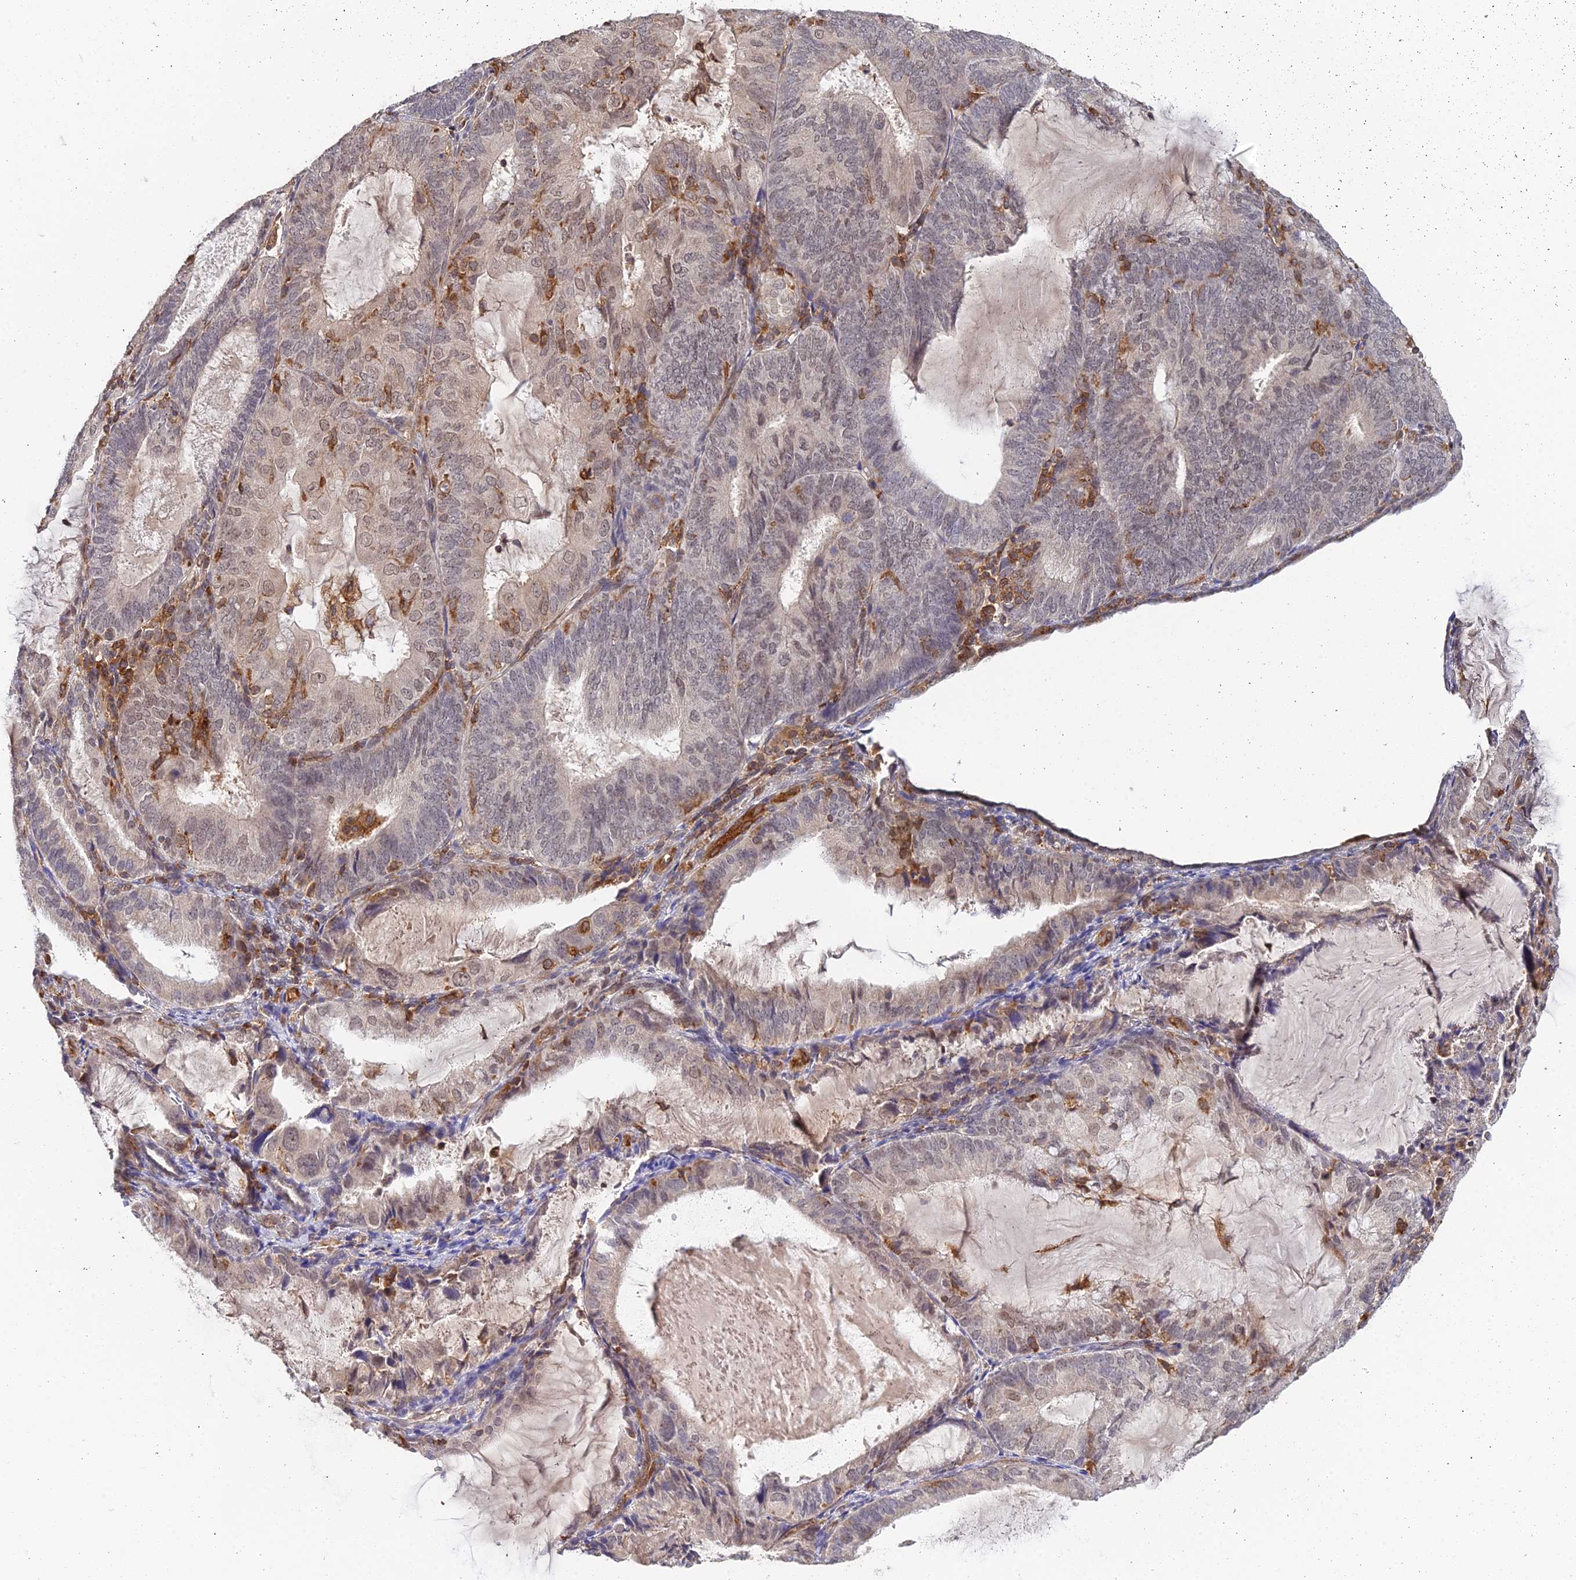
{"staining": {"intensity": "weak", "quantity": "25%-75%", "location": "nuclear"}, "tissue": "endometrial cancer", "cell_type": "Tumor cells", "image_type": "cancer", "snomed": [{"axis": "morphology", "description": "Adenocarcinoma, NOS"}, {"axis": "topography", "description": "Endometrium"}], "caption": "Immunohistochemical staining of human endometrial cancer (adenocarcinoma) demonstrates low levels of weak nuclear expression in approximately 25%-75% of tumor cells. The staining was performed using DAB to visualize the protein expression in brown, while the nuclei were stained in blue with hematoxylin (Magnification: 20x).", "gene": "TPRX1", "patient": {"sex": "female", "age": 81}}